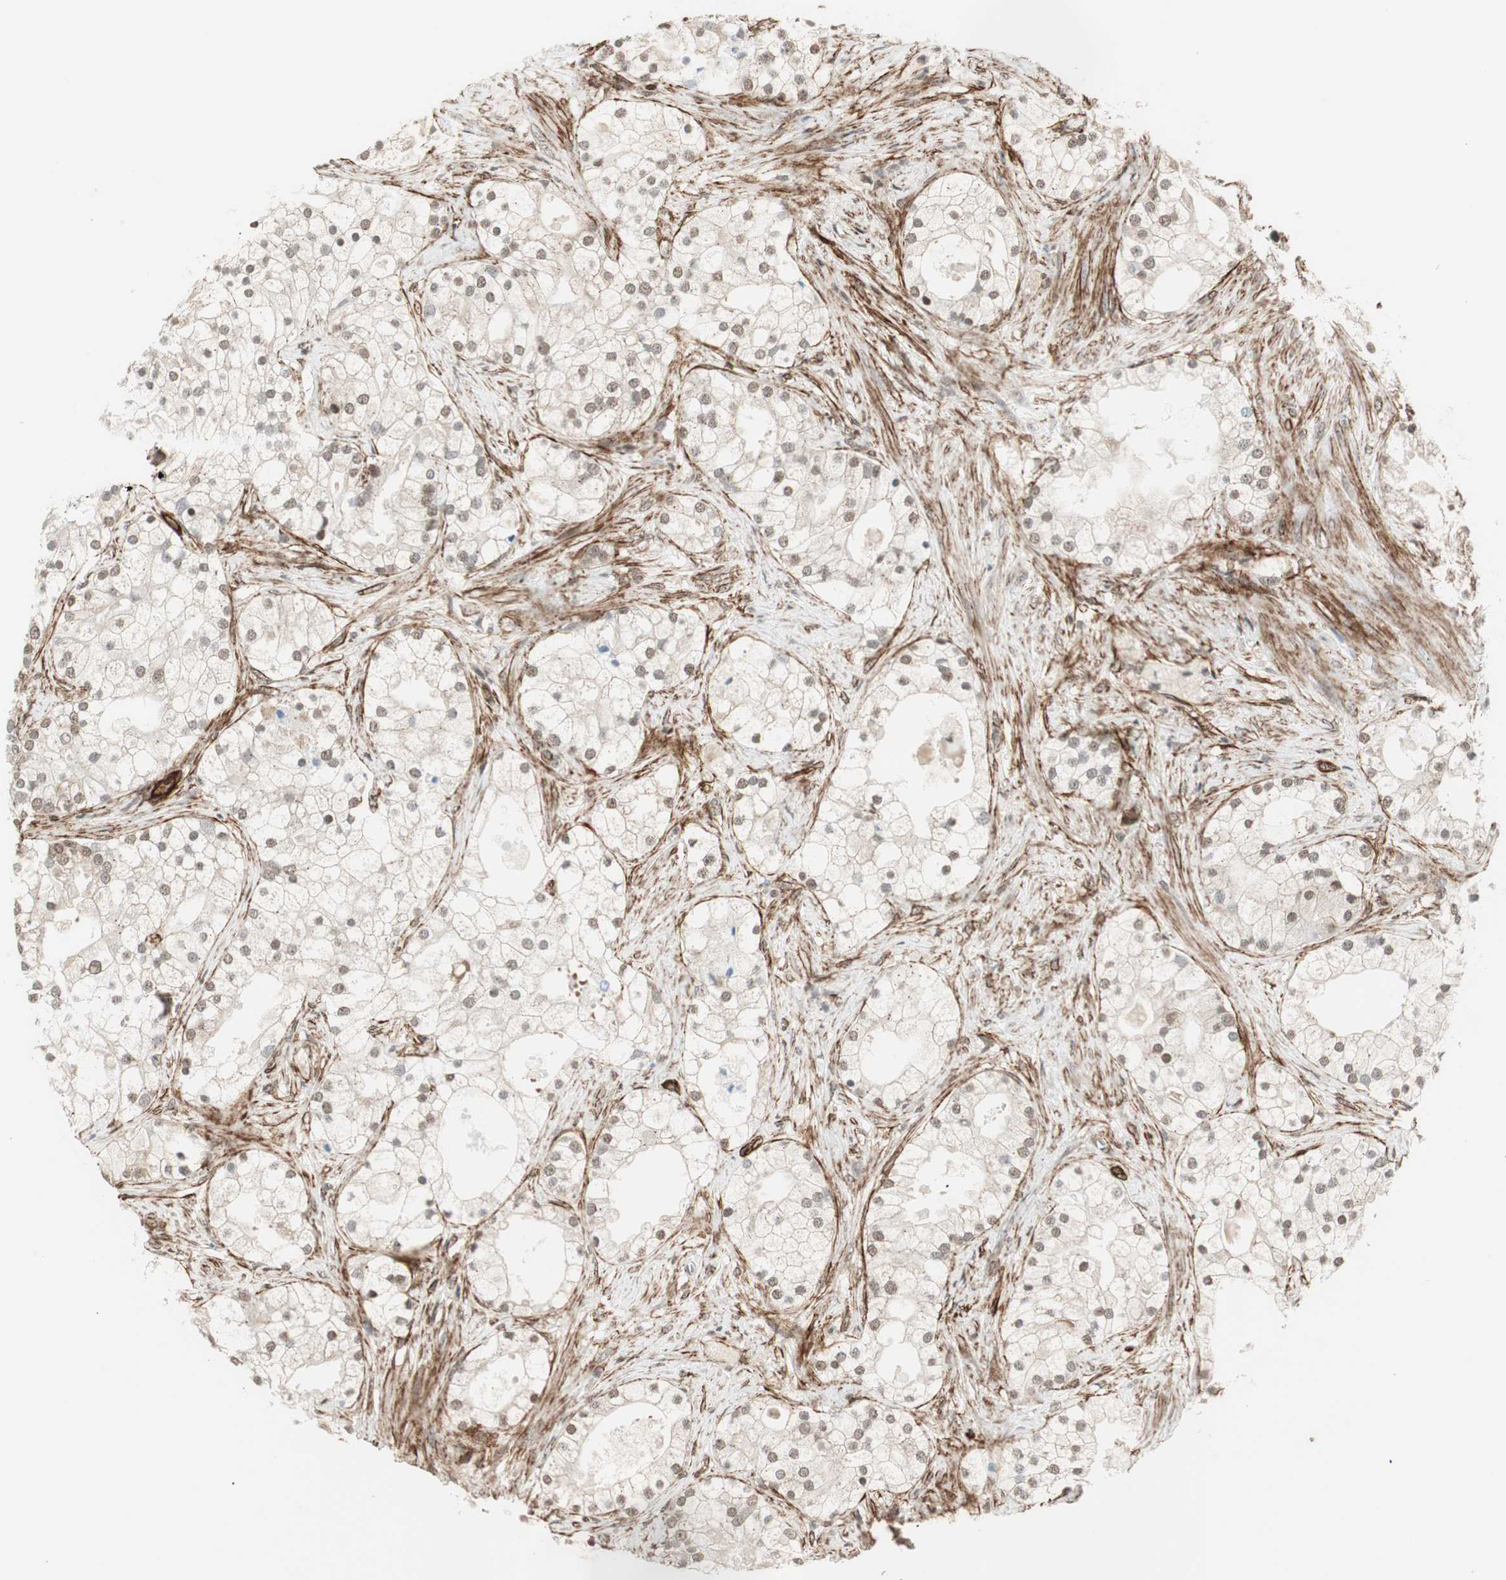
{"staining": {"intensity": "moderate", "quantity": "25%-75%", "location": "cytoplasmic/membranous,nuclear"}, "tissue": "prostate cancer", "cell_type": "Tumor cells", "image_type": "cancer", "snomed": [{"axis": "morphology", "description": "Adenocarcinoma, Low grade"}, {"axis": "topography", "description": "Prostate"}], "caption": "Moderate cytoplasmic/membranous and nuclear positivity is identified in approximately 25%-75% of tumor cells in adenocarcinoma (low-grade) (prostate). (brown staining indicates protein expression, while blue staining denotes nuclei).", "gene": "CDK19", "patient": {"sex": "male", "age": 58}}